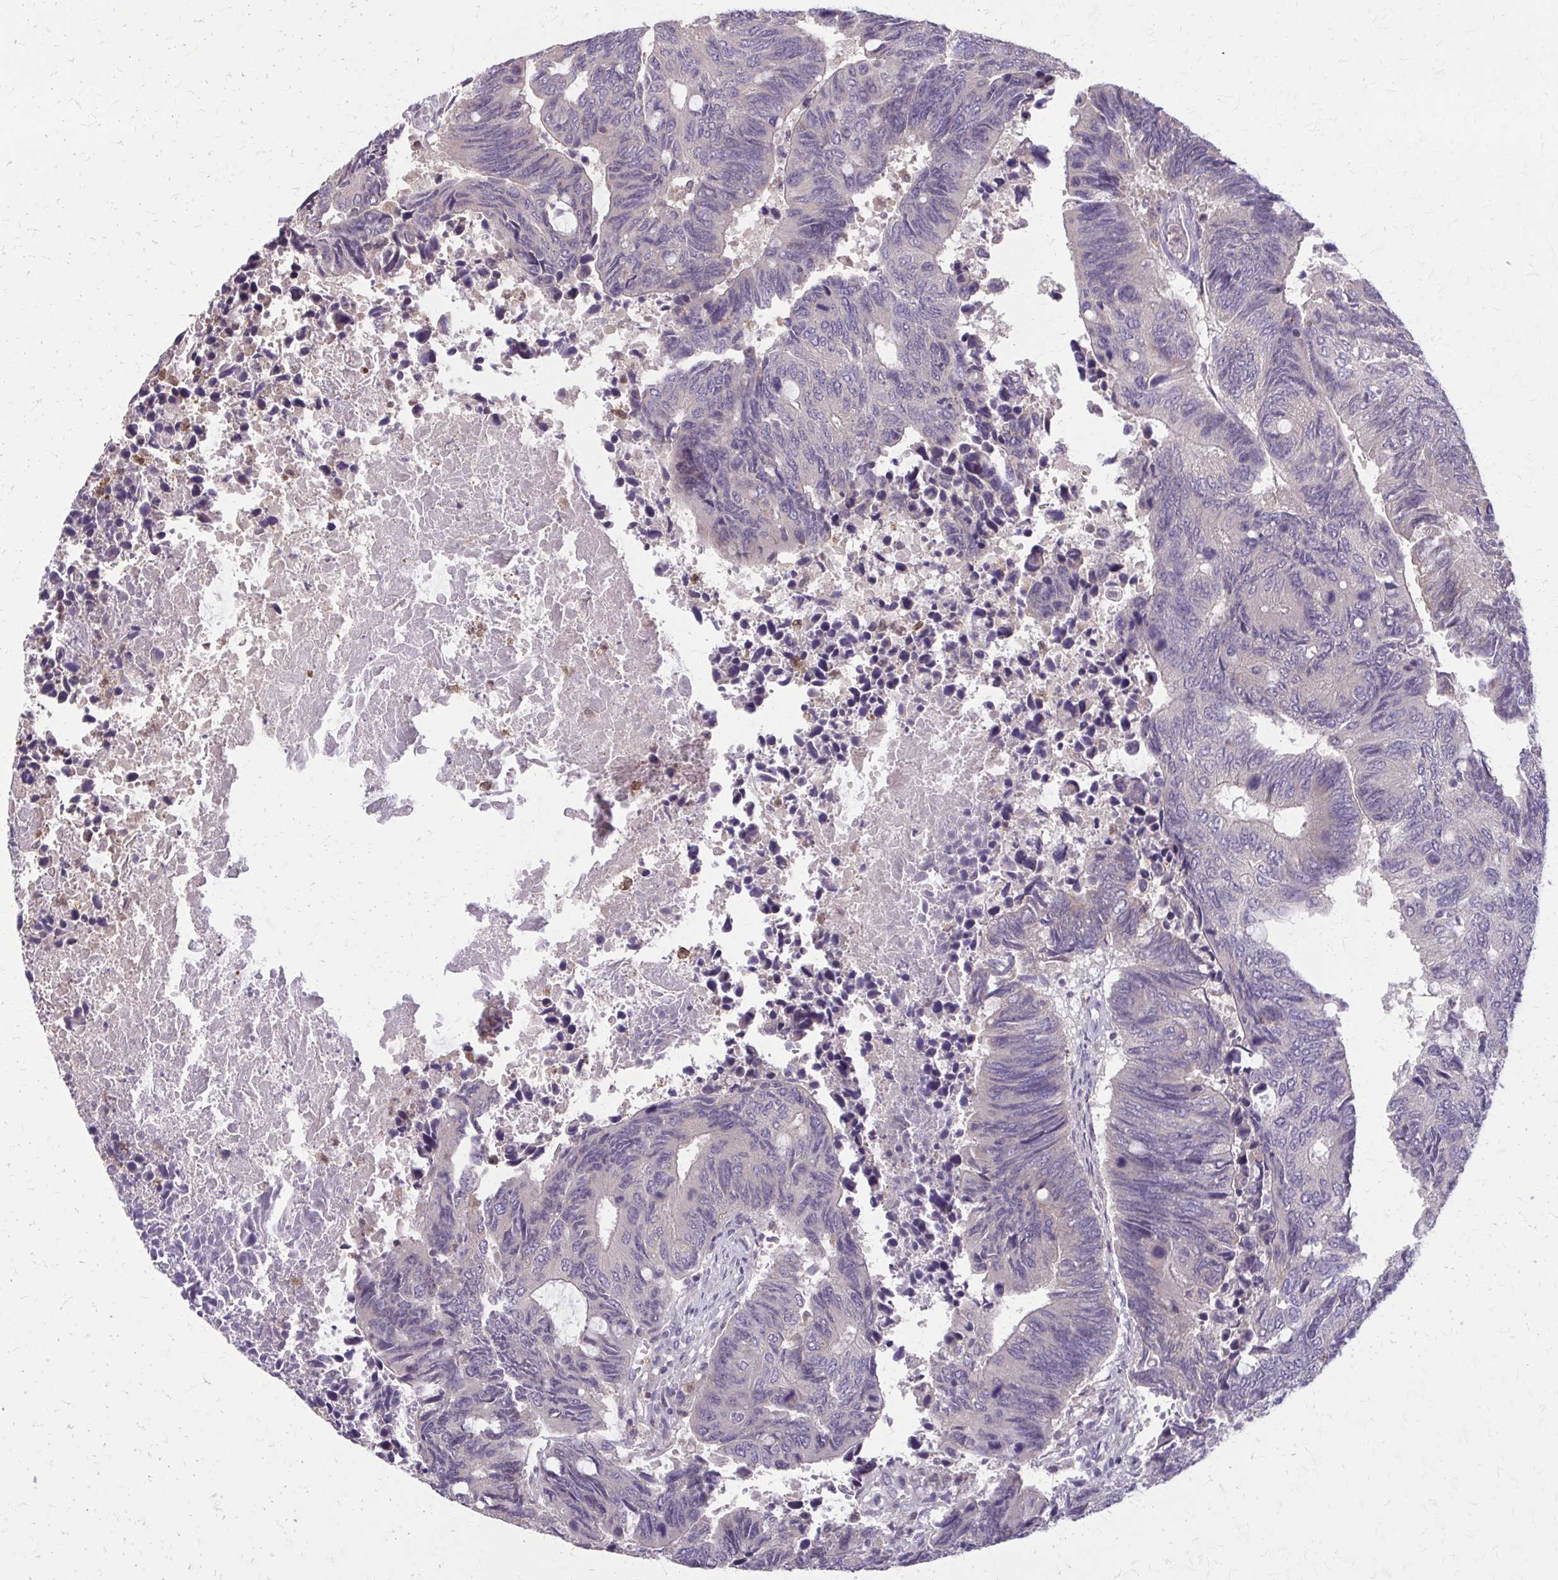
{"staining": {"intensity": "negative", "quantity": "none", "location": "none"}, "tissue": "colorectal cancer", "cell_type": "Tumor cells", "image_type": "cancer", "snomed": [{"axis": "morphology", "description": "Adenocarcinoma, NOS"}, {"axis": "topography", "description": "Colon"}], "caption": "This histopathology image is of colorectal adenocarcinoma stained with immunohistochemistry (IHC) to label a protein in brown with the nuclei are counter-stained blue. There is no expression in tumor cells. (IHC, brightfield microscopy, high magnification).", "gene": "NRBF2", "patient": {"sex": "male", "age": 87}}